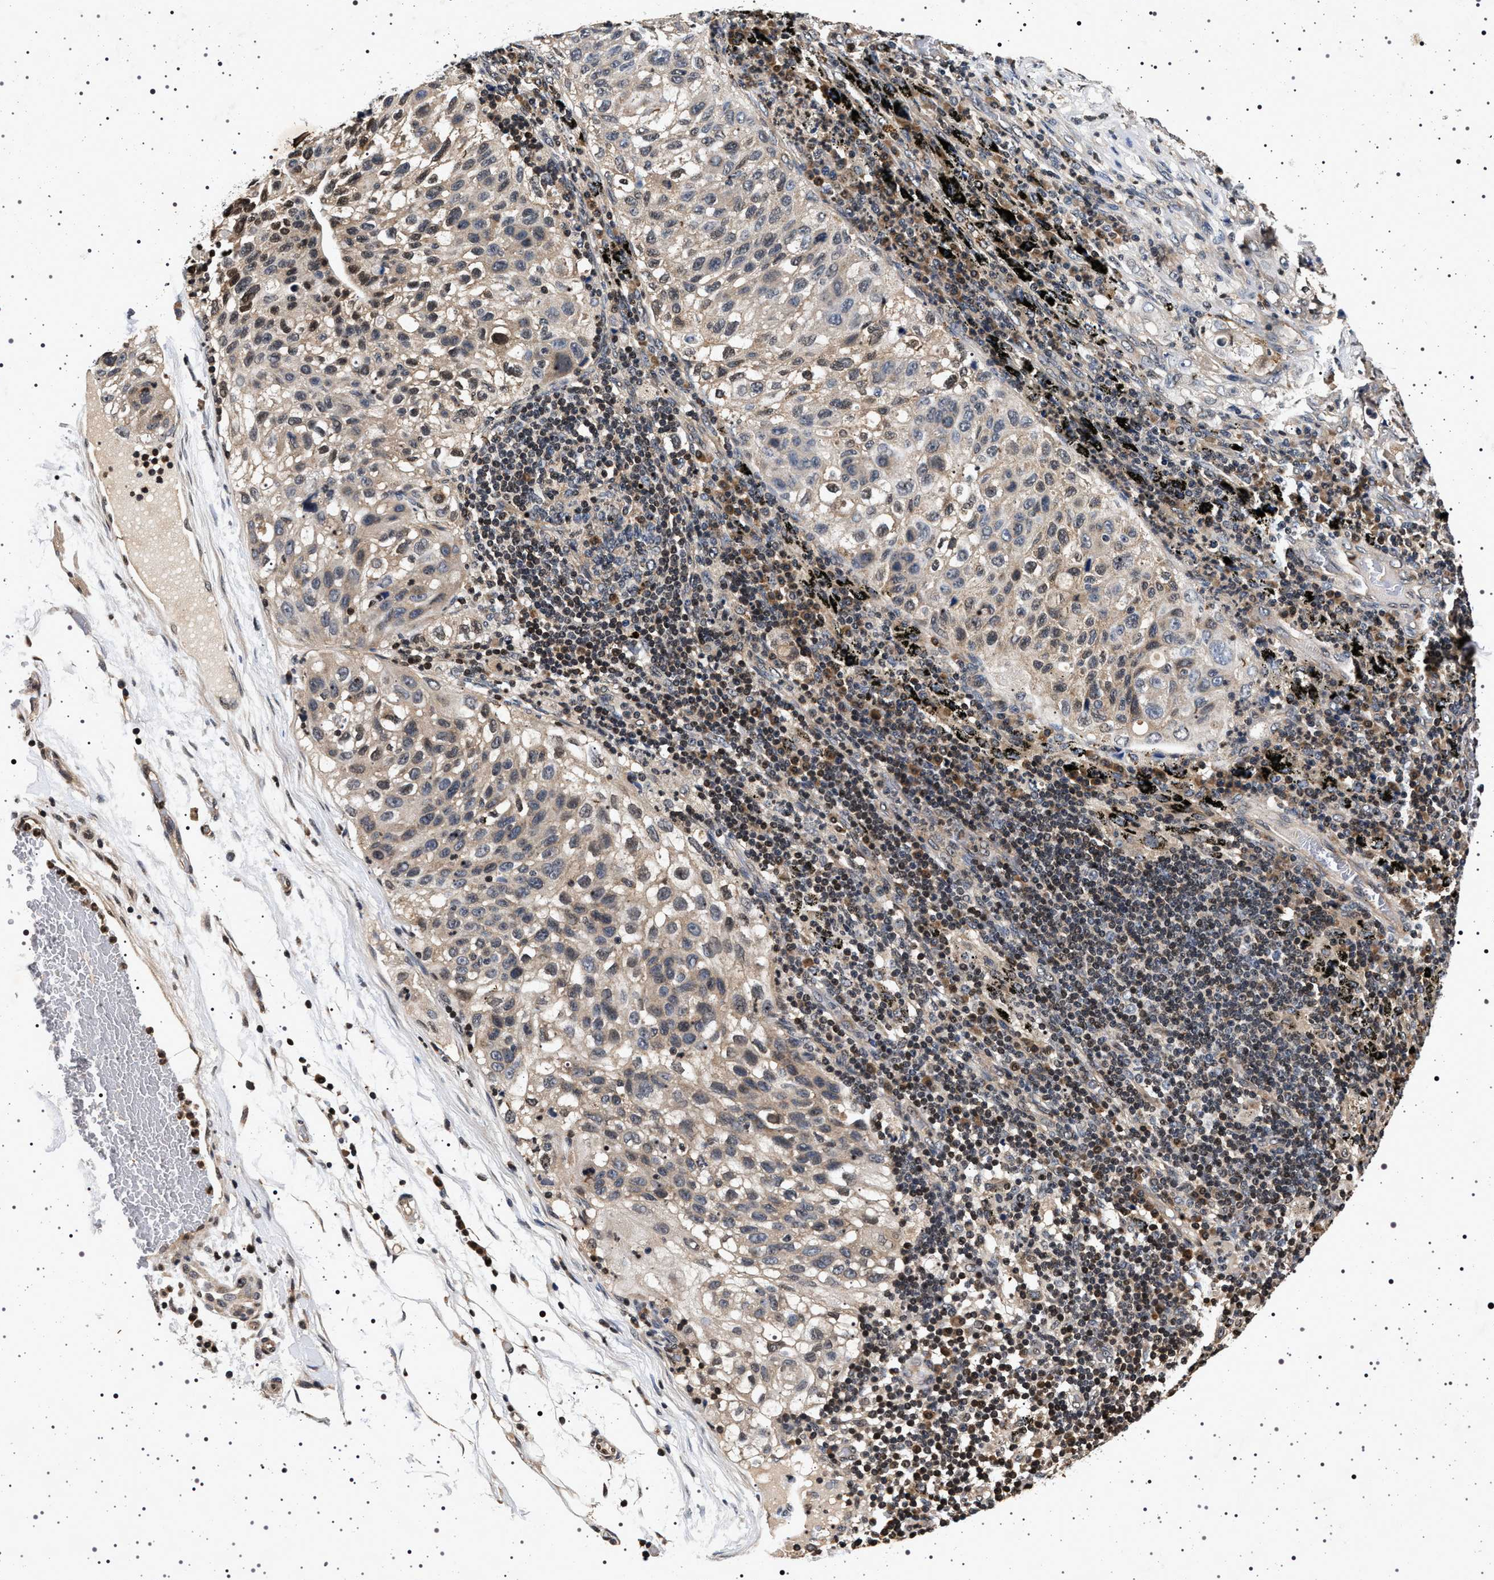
{"staining": {"intensity": "weak", "quantity": "25%-75%", "location": "cytoplasmic/membranous,nuclear"}, "tissue": "lung cancer", "cell_type": "Tumor cells", "image_type": "cancer", "snomed": [{"axis": "morphology", "description": "Inflammation, NOS"}, {"axis": "morphology", "description": "Squamous cell carcinoma, NOS"}, {"axis": "topography", "description": "Lymph node"}, {"axis": "topography", "description": "Soft tissue"}, {"axis": "topography", "description": "Lung"}], "caption": "This photomicrograph demonstrates immunohistochemistry (IHC) staining of human lung cancer, with low weak cytoplasmic/membranous and nuclear positivity in approximately 25%-75% of tumor cells.", "gene": "CDKN1B", "patient": {"sex": "male", "age": 66}}